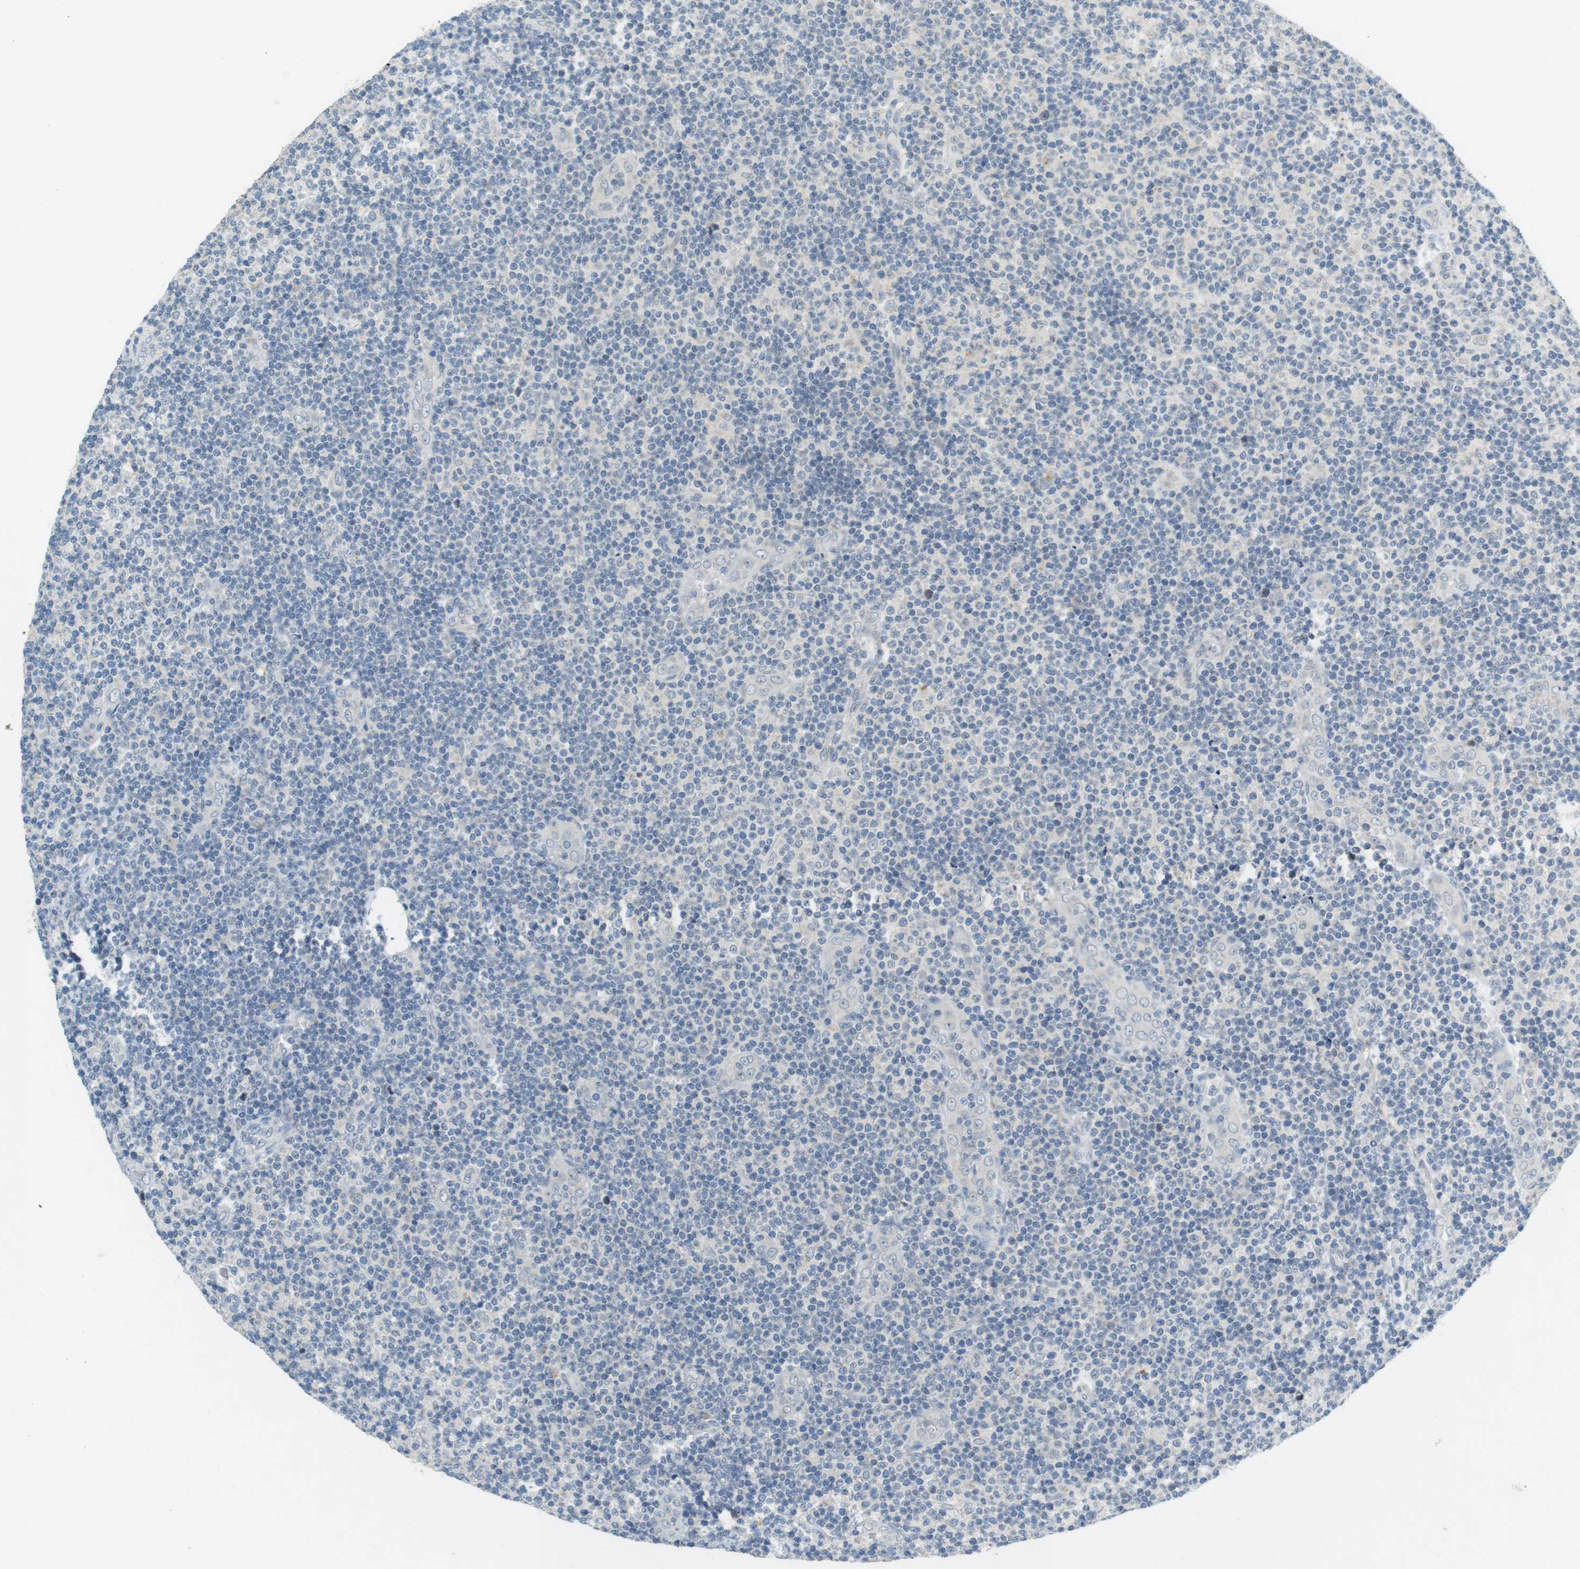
{"staining": {"intensity": "negative", "quantity": "none", "location": "none"}, "tissue": "lymphoma", "cell_type": "Tumor cells", "image_type": "cancer", "snomed": [{"axis": "morphology", "description": "Malignant lymphoma, non-Hodgkin's type, Low grade"}, {"axis": "topography", "description": "Lymph node"}], "caption": "DAB (3,3'-diaminobenzidine) immunohistochemical staining of lymphoma demonstrates no significant expression in tumor cells.", "gene": "MUC5B", "patient": {"sex": "male", "age": 83}}